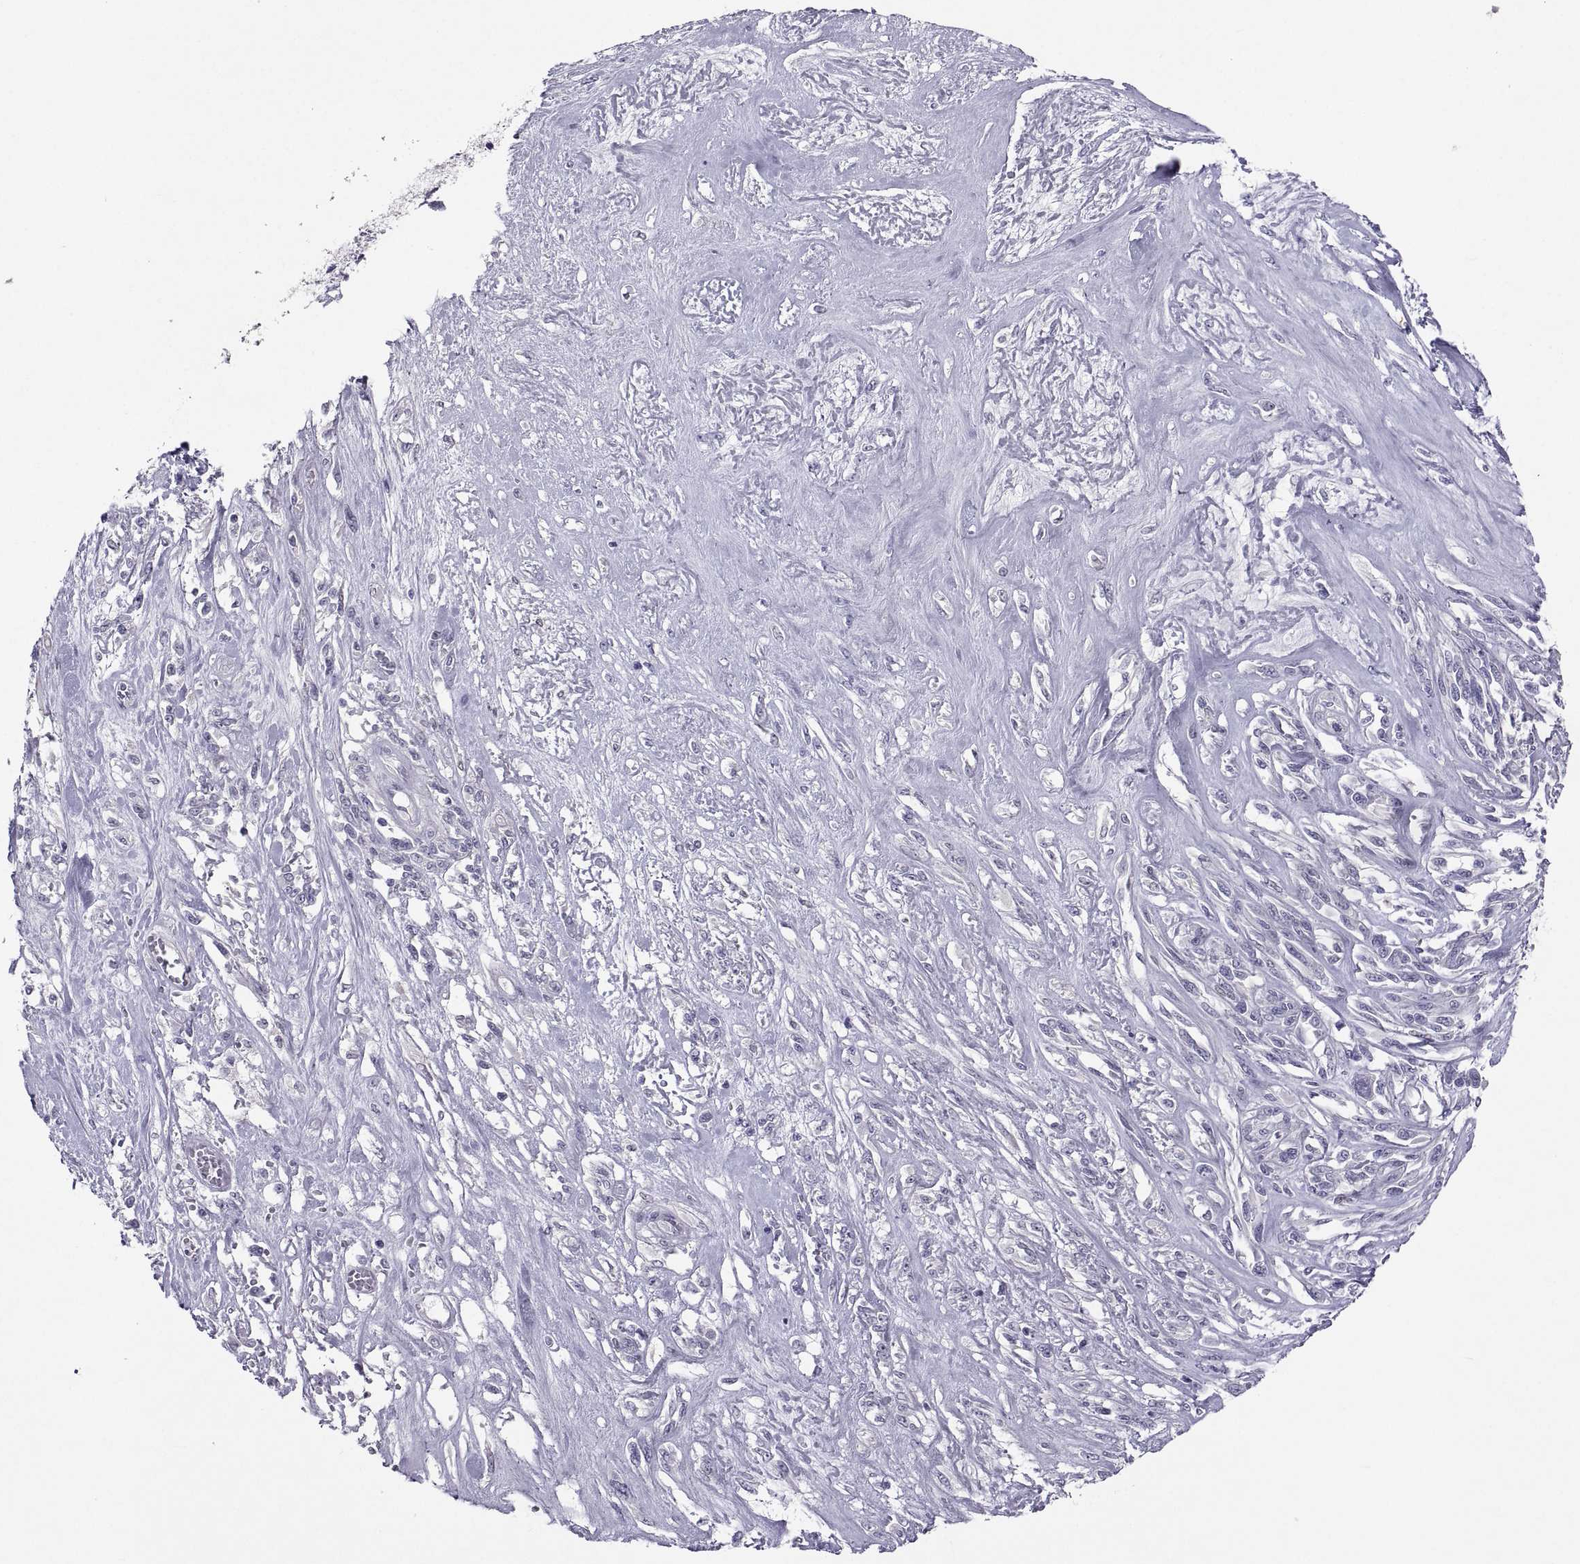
{"staining": {"intensity": "negative", "quantity": "none", "location": "none"}, "tissue": "melanoma", "cell_type": "Tumor cells", "image_type": "cancer", "snomed": [{"axis": "morphology", "description": "Malignant melanoma, NOS"}, {"axis": "topography", "description": "Skin"}], "caption": "Tumor cells are negative for protein expression in human malignant melanoma.", "gene": "SOX21", "patient": {"sex": "female", "age": 91}}